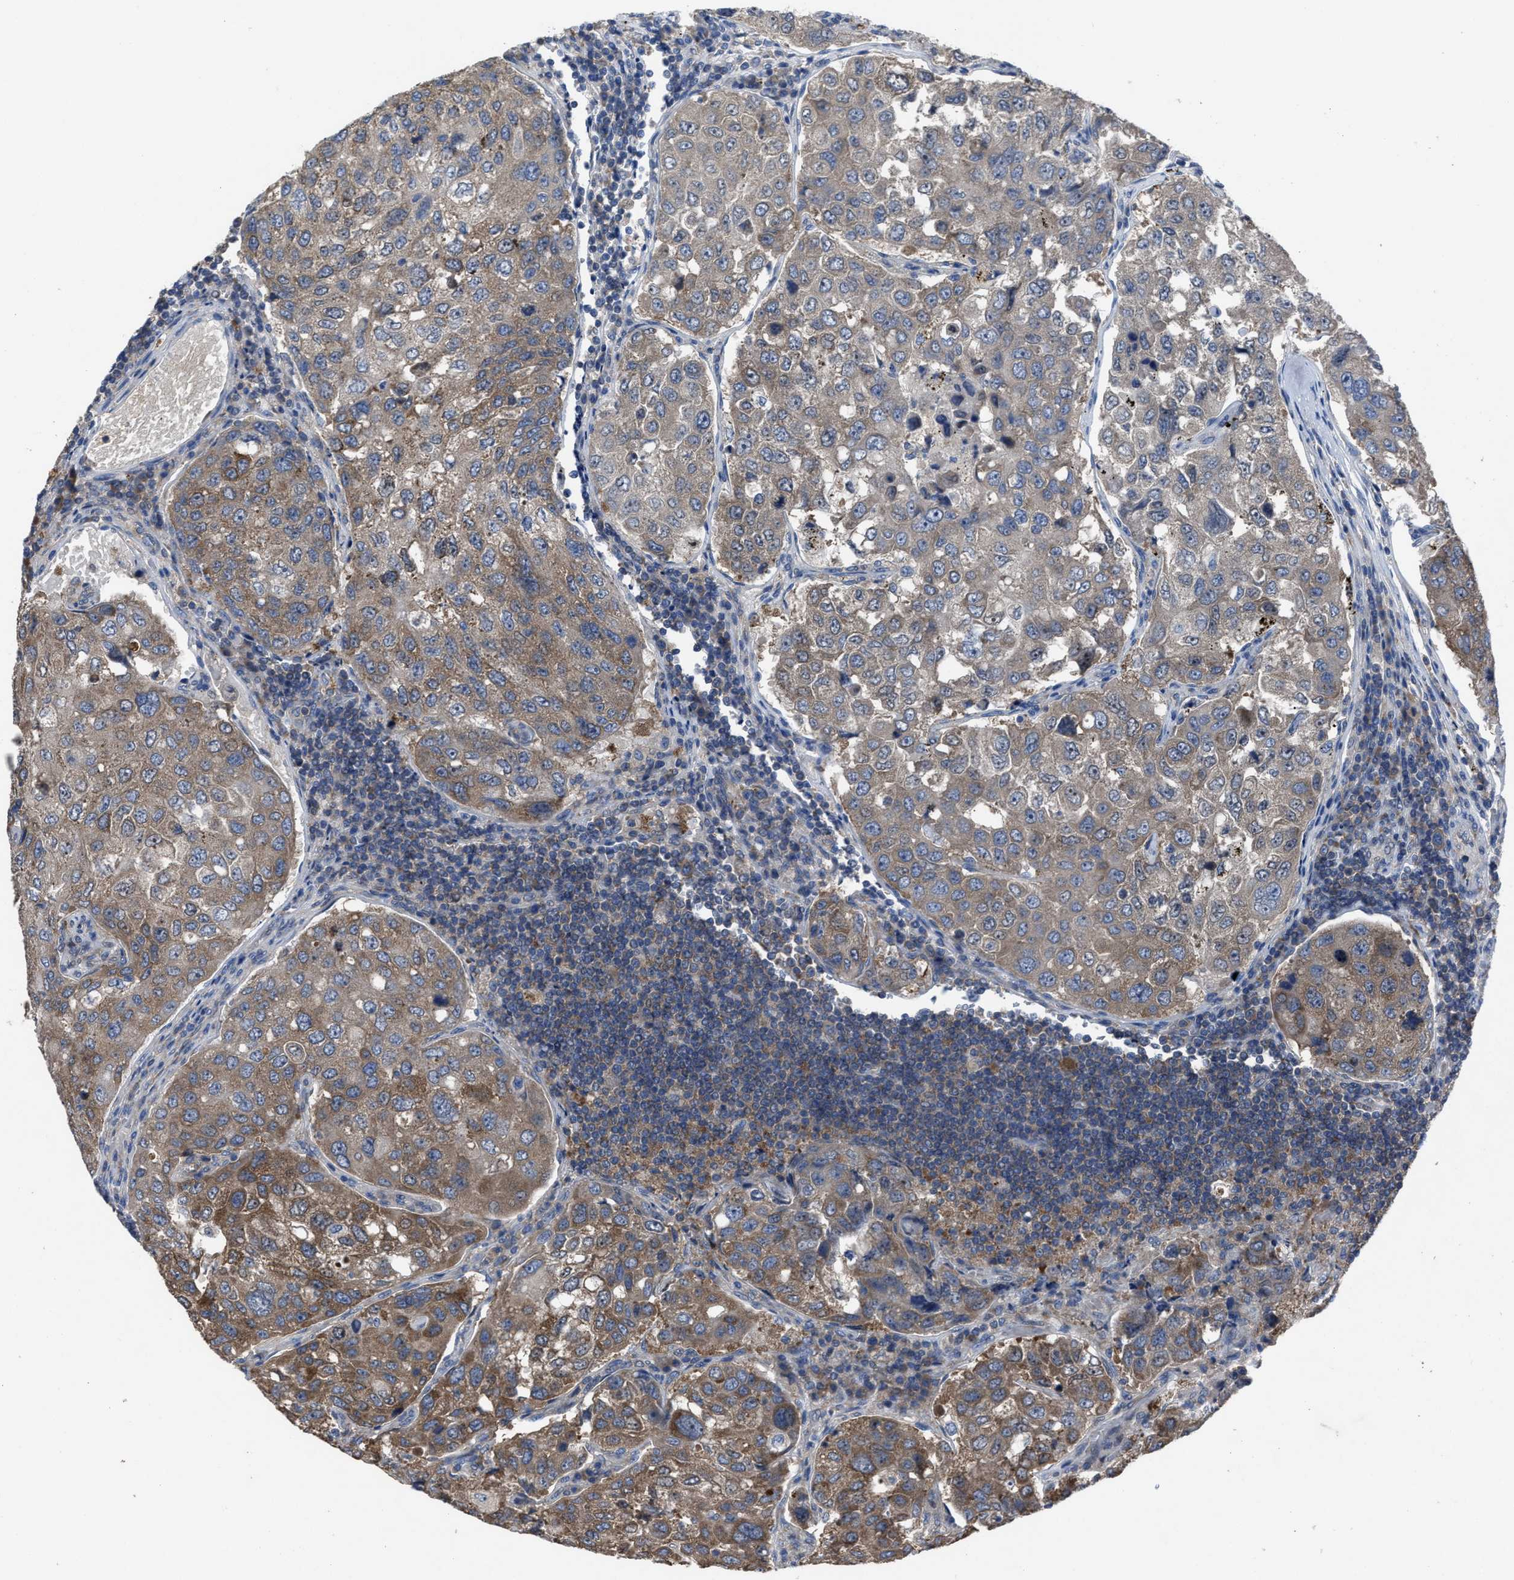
{"staining": {"intensity": "moderate", "quantity": "25%-75%", "location": "cytoplasmic/membranous"}, "tissue": "urothelial cancer", "cell_type": "Tumor cells", "image_type": "cancer", "snomed": [{"axis": "morphology", "description": "Urothelial carcinoma, High grade"}, {"axis": "topography", "description": "Lymph node"}, {"axis": "topography", "description": "Urinary bladder"}], "caption": "Urothelial cancer was stained to show a protein in brown. There is medium levels of moderate cytoplasmic/membranous staining in about 25%-75% of tumor cells.", "gene": "UPF1", "patient": {"sex": "male", "age": 51}}